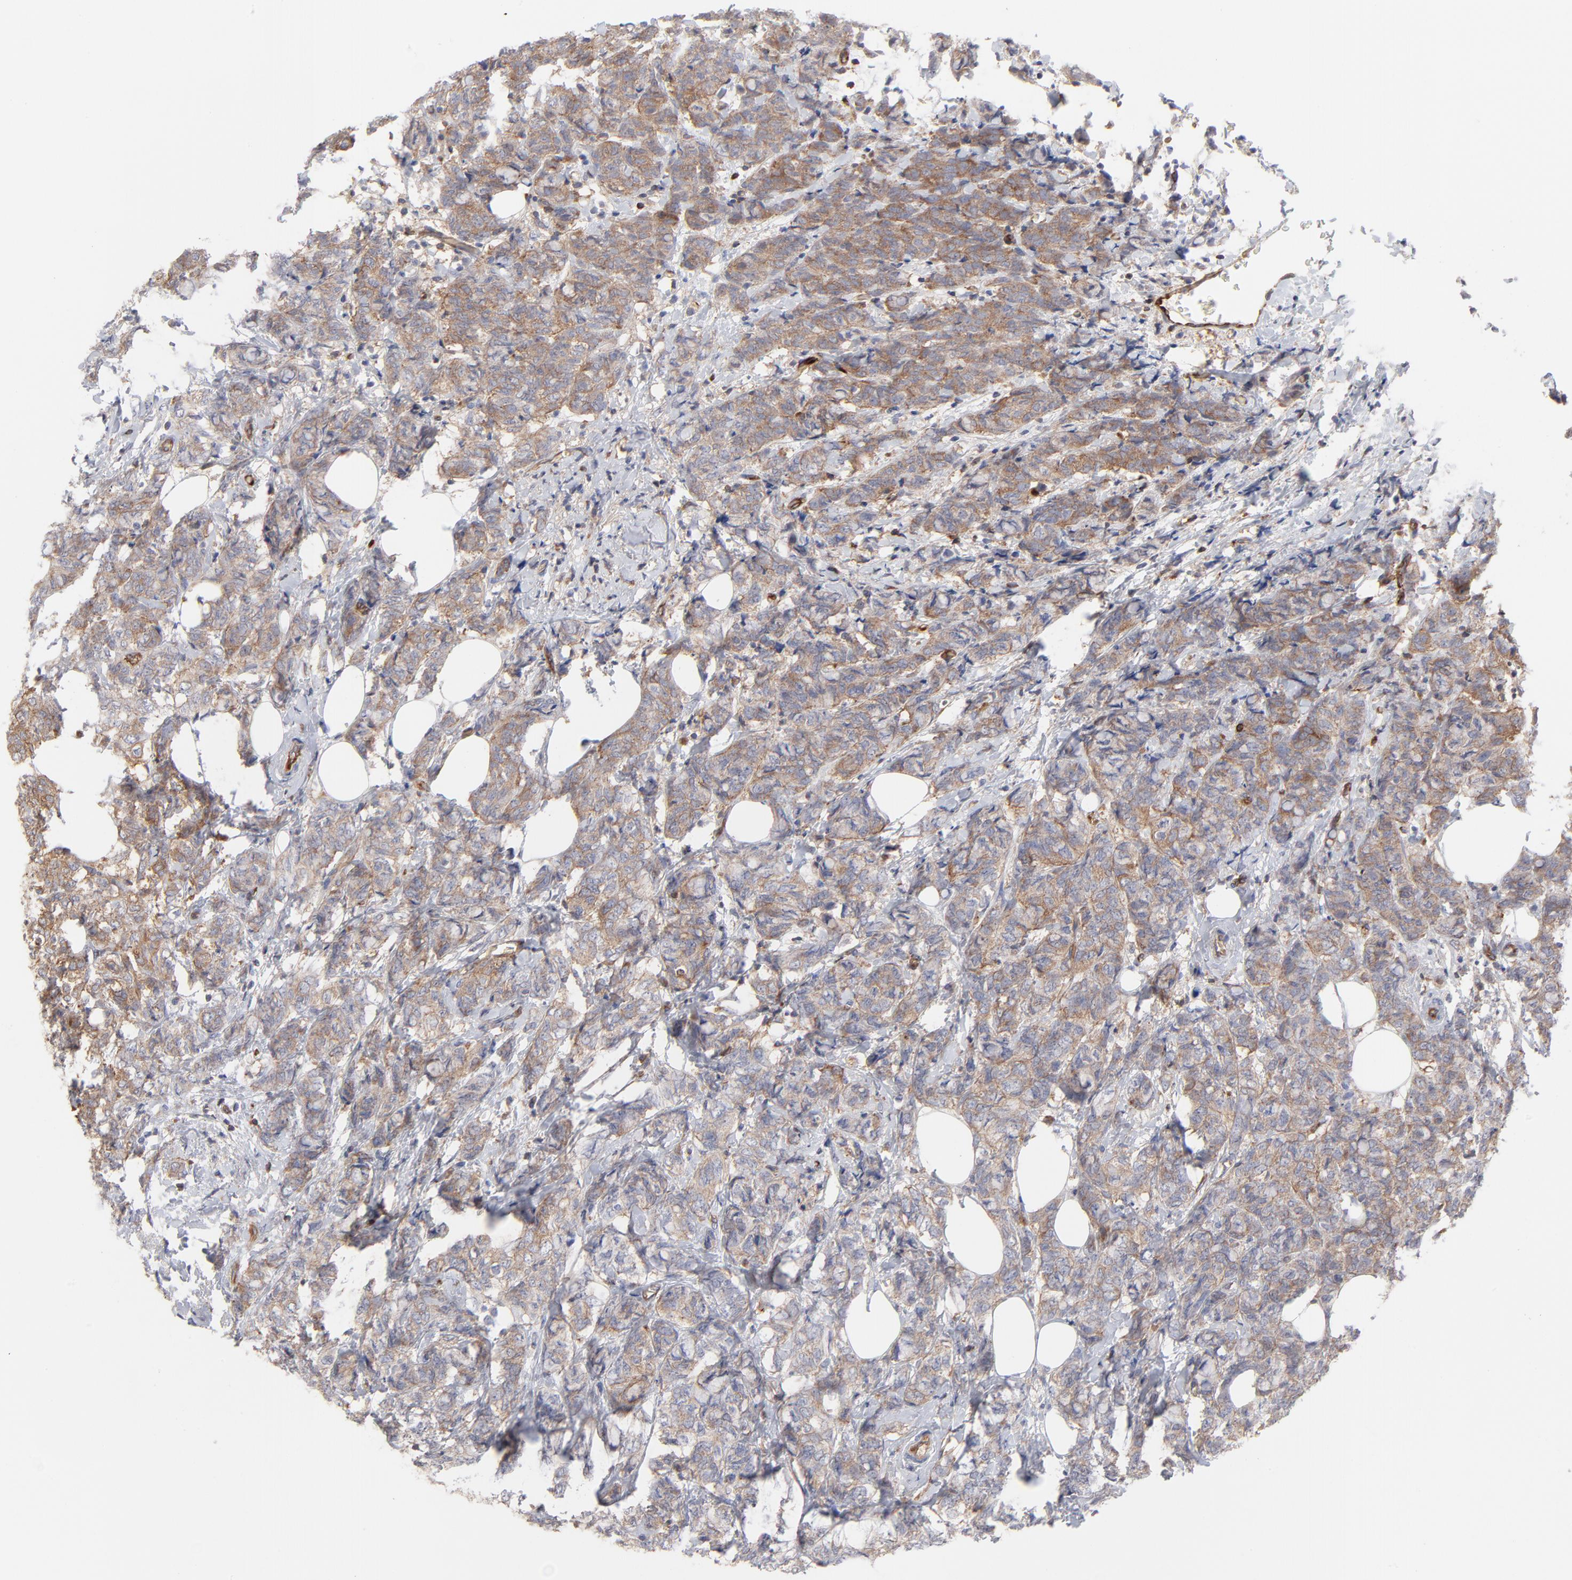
{"staining": {"intensity": "weak", "quantity": "25%-75%", "location": "cytoplasmic/membranous"}, "tissue": "breast cancer", "cell_type": "Tumor cells", "image_type": "cancer", "snomed": [{"axis": "morphology", "description": "Lobular carcinoma"}, {"axis": "topography", "description": "Breast"}], "caption": "Weak cytoplasmic/membranous staining for a protein is present in approximately 25%-75% of tumor cells of lobular carcinoma (breast) using immunohistochemistry (IHC).", "gene": "PXN", "patient": {"sex": "female", "age": 60}}